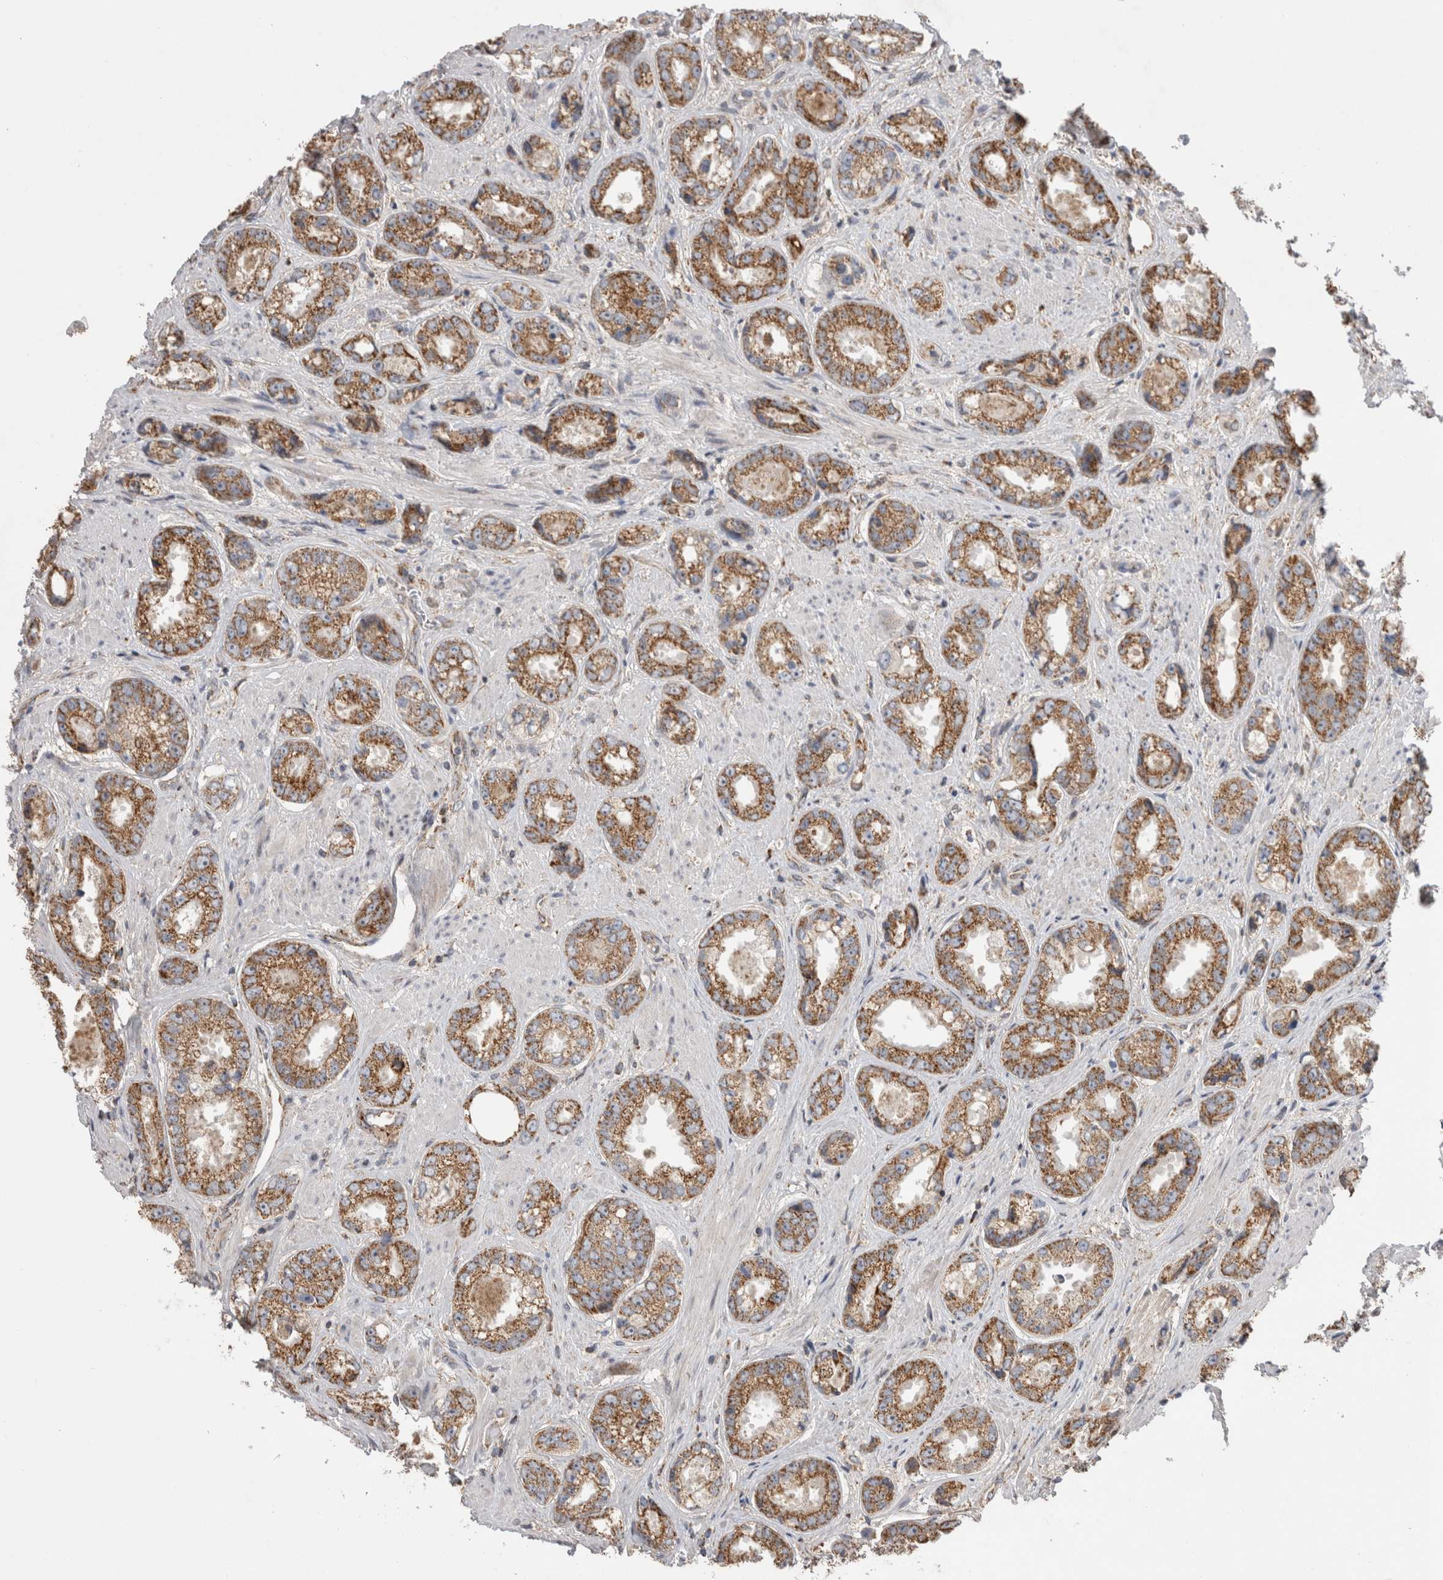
{"staining": {"intensity": "moderate", "quantity": ">75%", "location": "cytoplasmic/membranous"}, "tissue": "prostate cancer", "cell_type": "Tumor cells", "image_type": "cancer", "snomed": [{"axis": "morphology", "description": "Adenocarcinoma, High grade"}, {"axis": "topography", "description": "Prostate"}], "caption": "Immunohistochemical staining of high-grade adenocarcinoma (prostate) demonstrates medium levels of moderate cytoplasmic/membranous staining in approximately >75% of tumor cells.", "gene": "DARS2", "patient": {"sex": "male", "age": 61}}